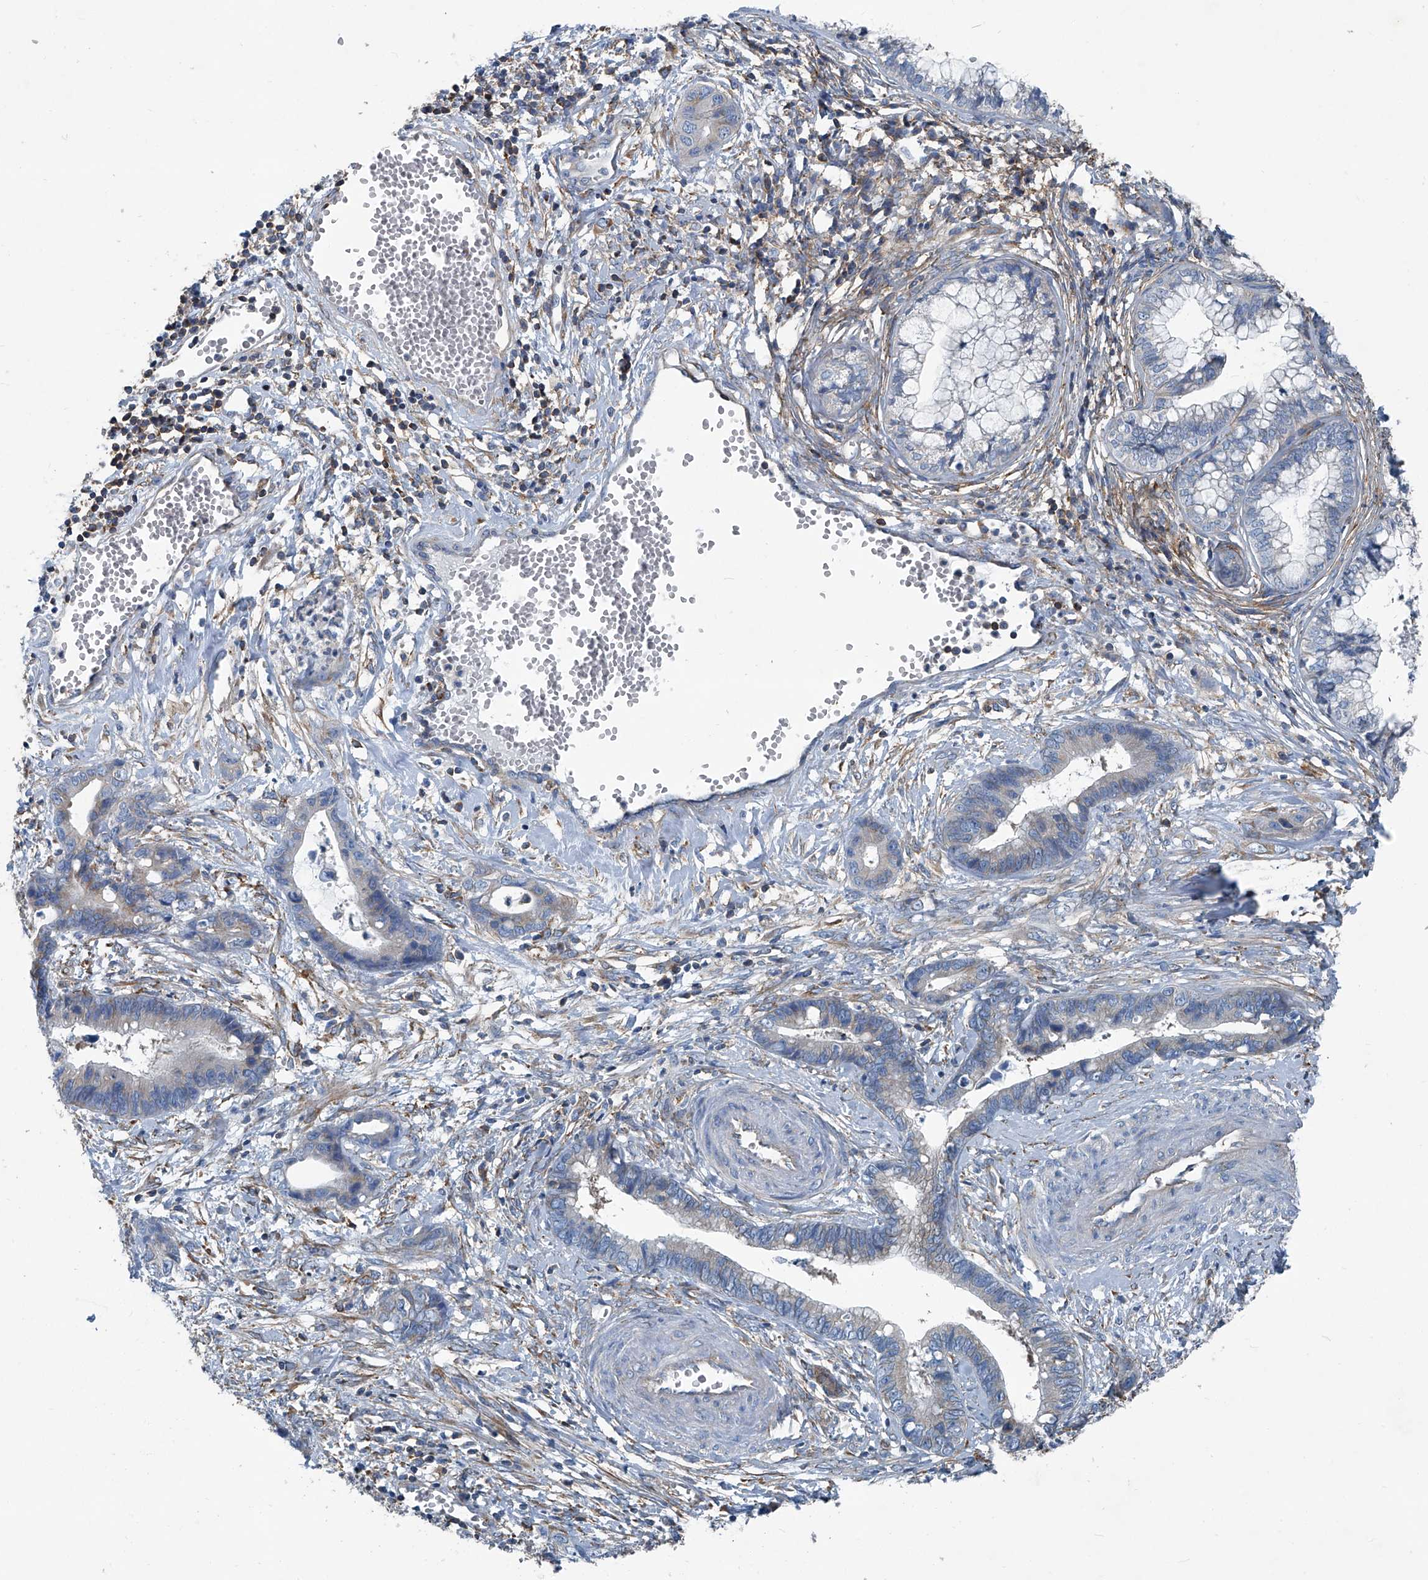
{"staining": {"intensity": "negative", "quantity": "none", "location": "none"}, "tissue": "cervical cancer", "cell_type": "Tumor cells", "image_type": "cancer", "snomed": [{"axis": "morphology", "description": "Adenocarcinoma, NOS"}, {"axis": "topography", "description": "Cervix"}], "caption": "This is a photomicrograph of IHC staining of cervical adenocarcinoma, which shows no staining in tumor cells. (DAB (3,3'-diaminobenzidine) immunohistochemistry (IHC) with hematoxylin counter stain).", "gene": "SEPTIN7", "patient": {"sex": "female", "age": 44}}